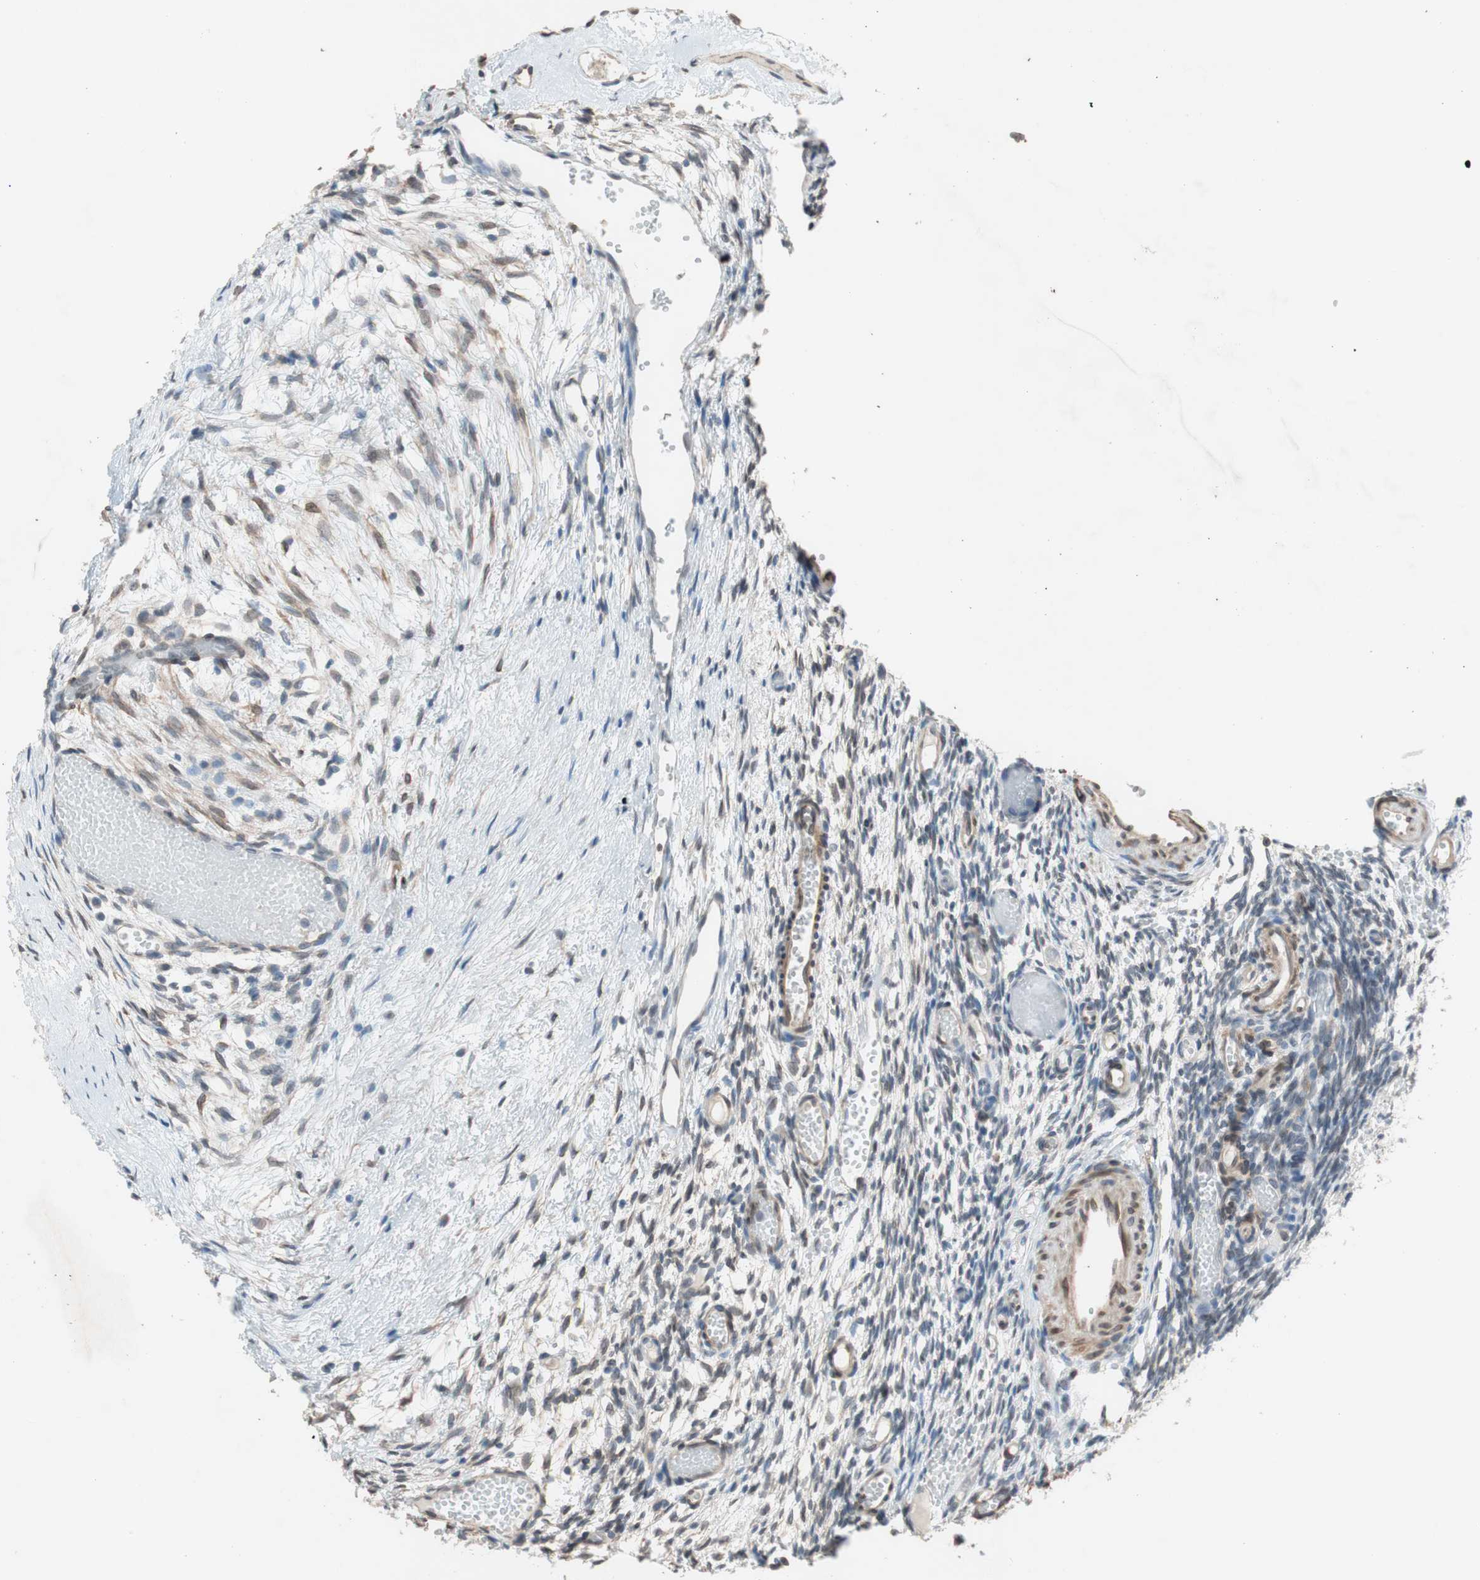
{"staining": {"intensity": "moderate", "quantity": "25%-75%", "location": "cytoplasmic/membranous,nuclear"}, "tissue": "ovary", "cell_type": "Ovarian stroma cells", "image_type": "normal", "snomed": [{"axis": "morphology", "description": "Normal tissue, NOS"}, {"axis": "topography", "description": "Ovary"}], "caption": "The immunohistochemical stain highlights moderate cytoplasmic/membranous,nuclear positivity in ovarian stroma cells of normal ovary.", "gene": "ARNT2", "patient": {"sex": "female", "age": 35}}